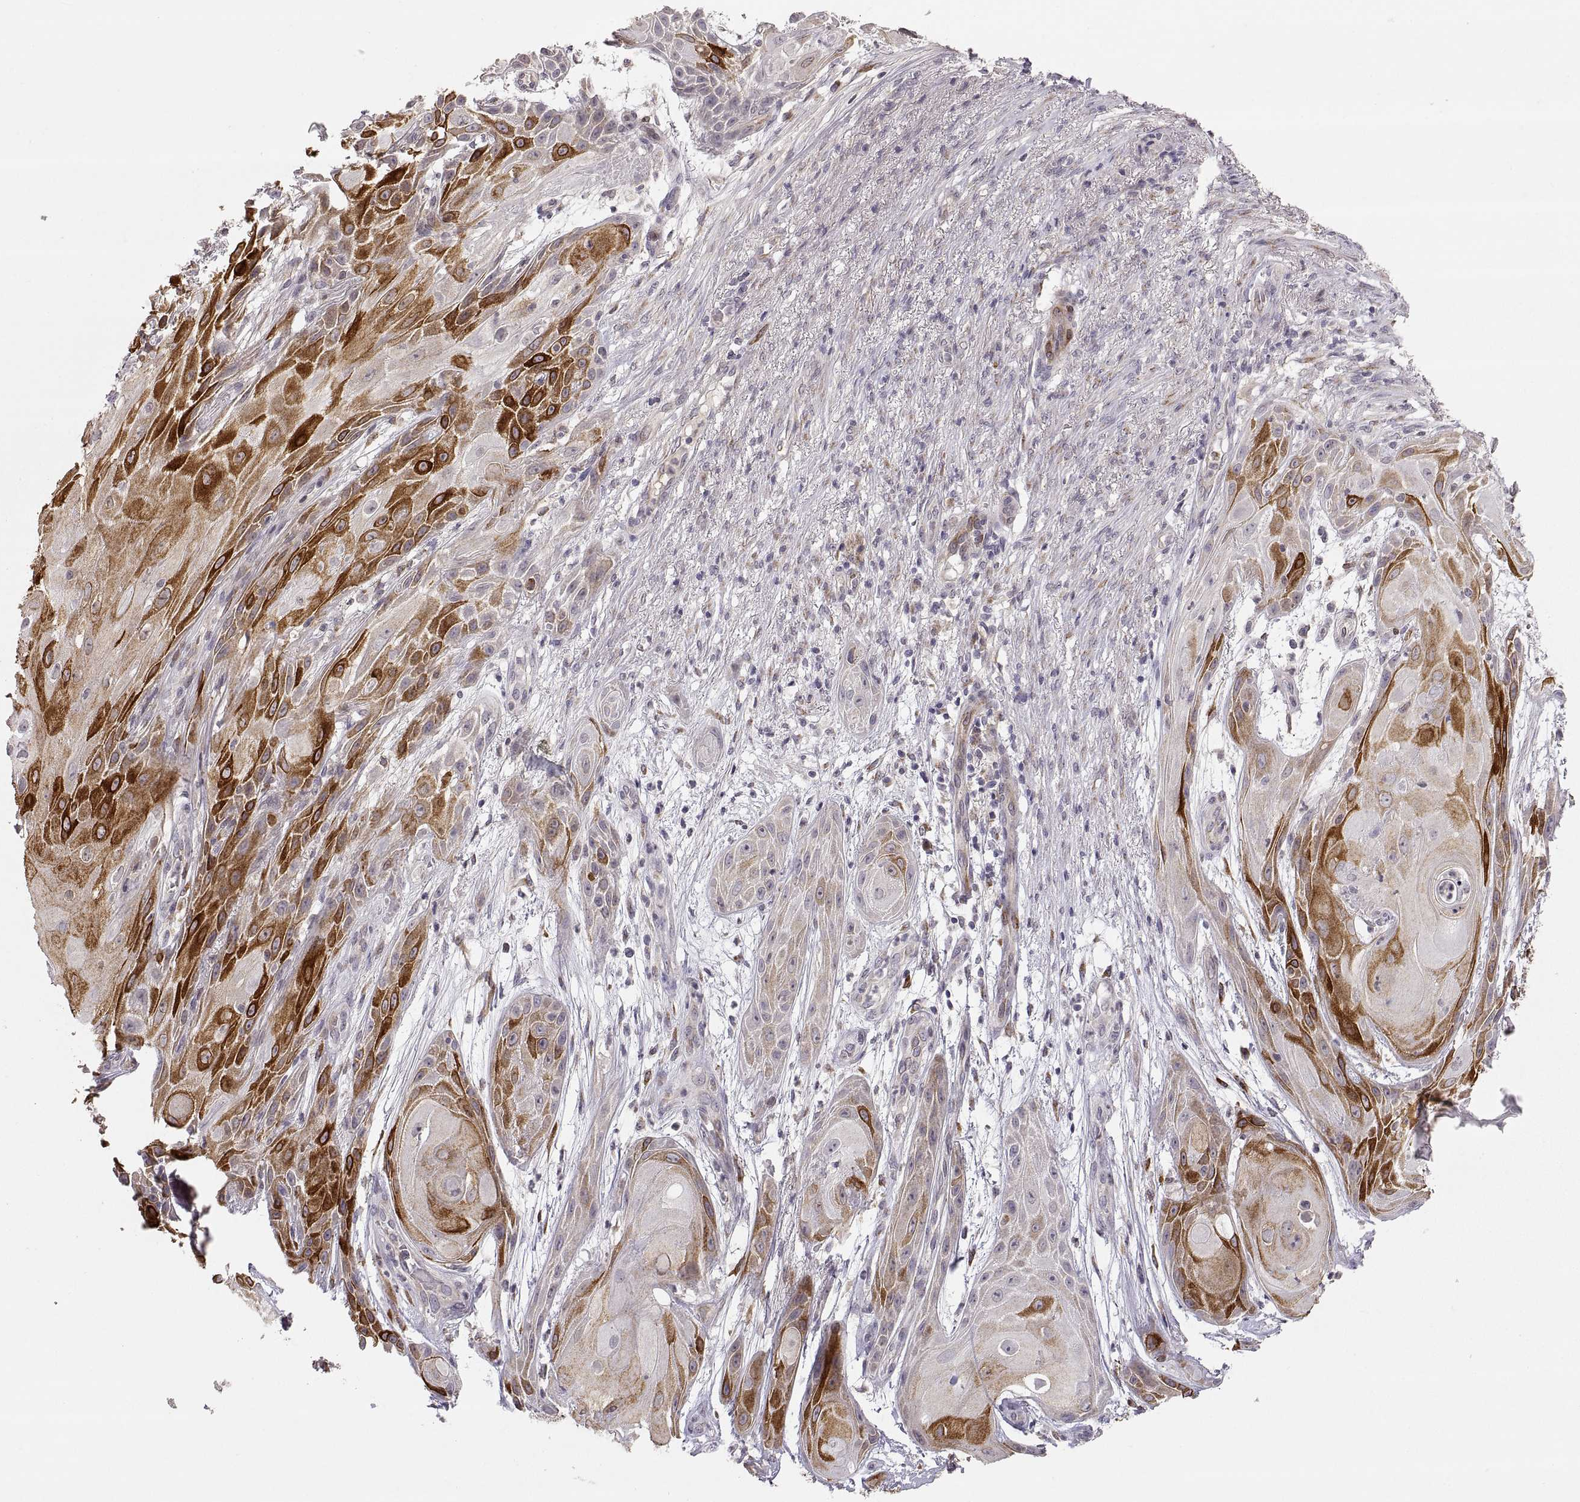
{"staining": {"intensity": "strong", "quantity": "25%-75%", "location": "cytoplasmic/membranous"}, "tissue": "skin cancer", "cell_type": "Tumor cells", "image_type": "cancer", "snomed": [{"axis": "morphology", "description": "Squamous cell carcinoma, NOS"}, {"axis": "topography", "description": "Skin"}], "caption": "Immunohistochemistry (IHC) photomicrograph of neoplastic tissue: human squamous cell carcinoma (skin) stained using IHC reveals high levels of strong protein expression localized specifically in the cytoplasmic/membranous of tumor cells, appearing as a cytoplasmic/membranous brown color.", "gene": "HMGCR", "patient": {"sex": "male", "age": 62}}